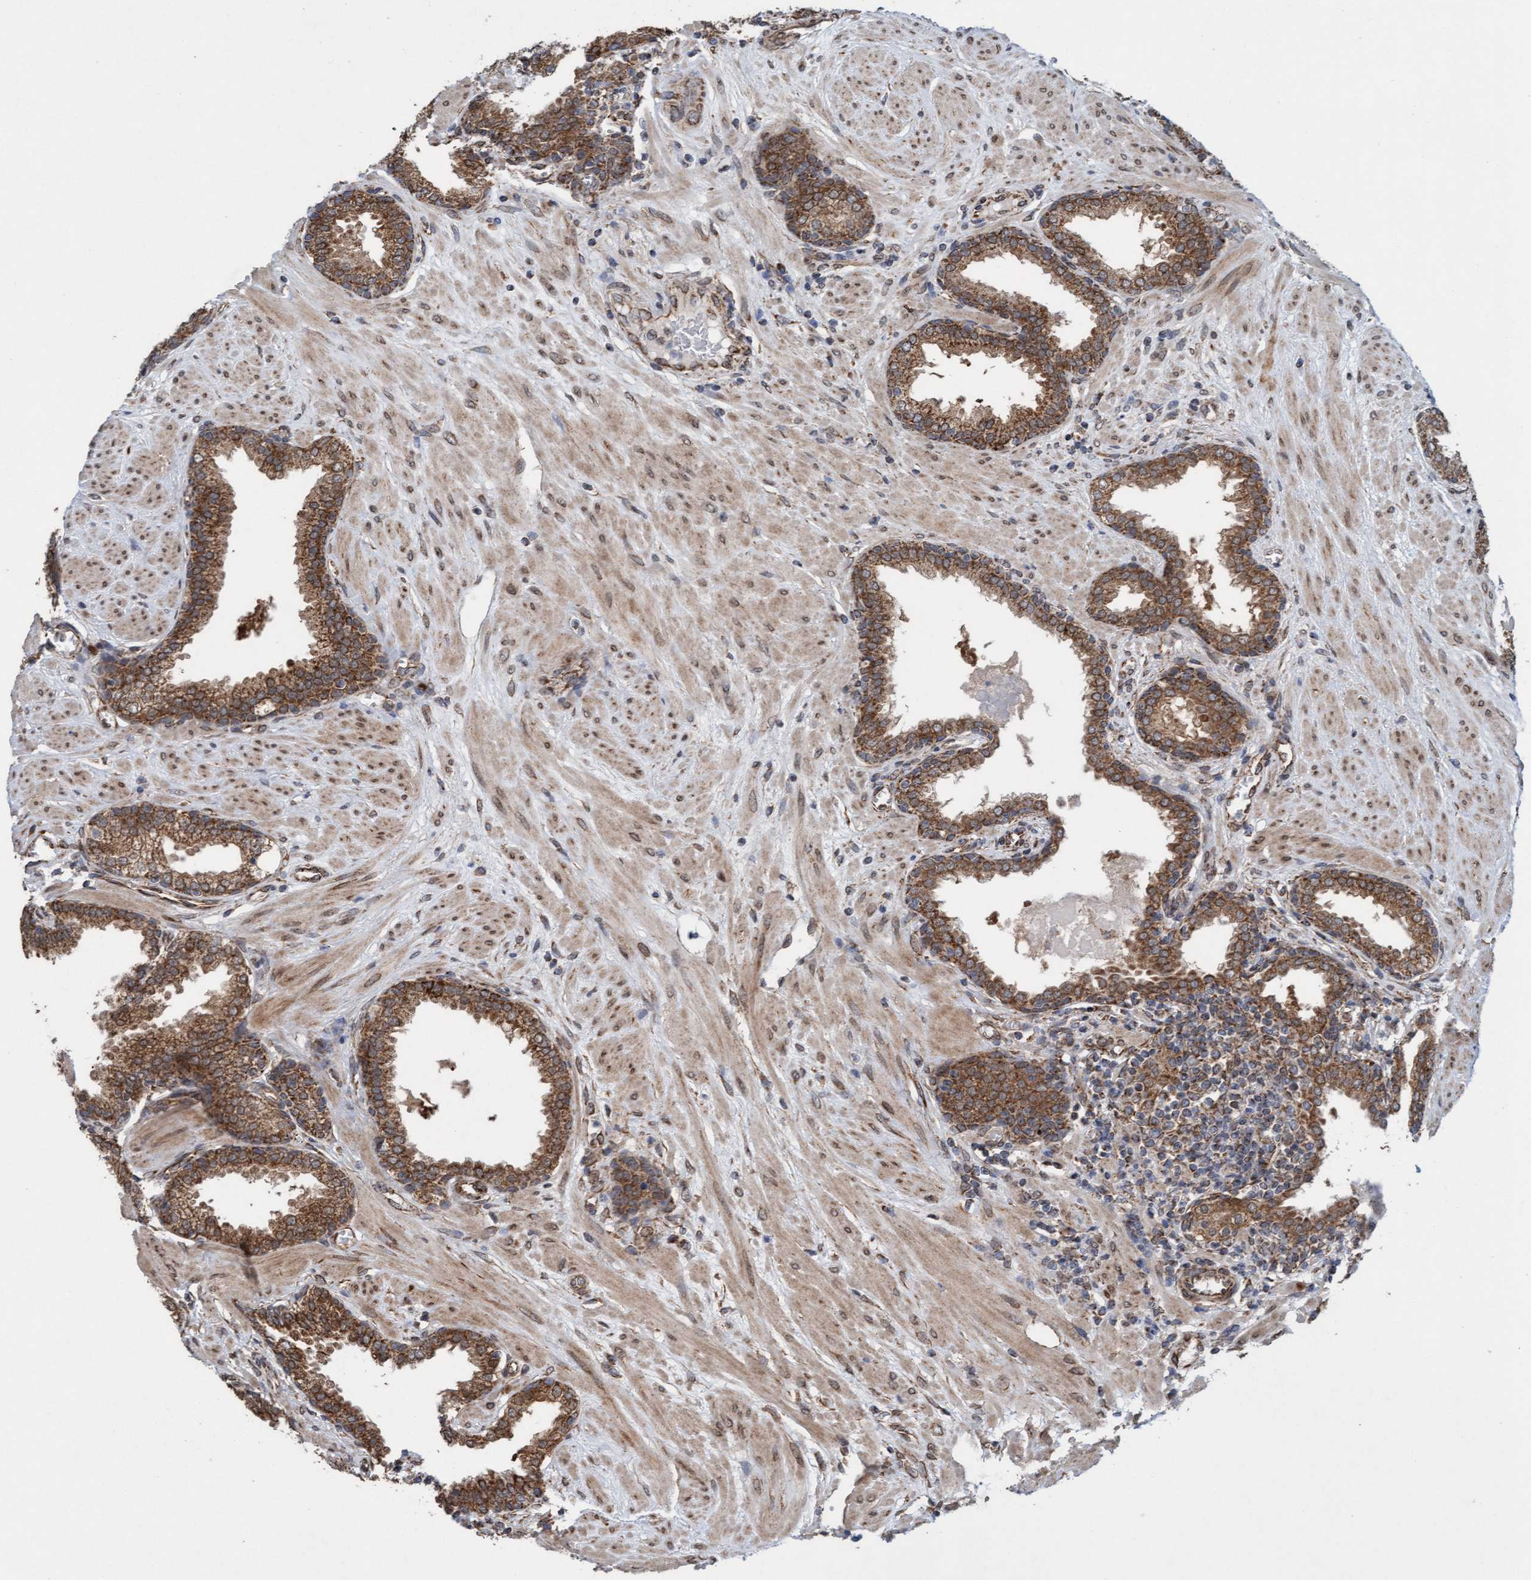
{"staining": {"intensity": "moderate", "quantity": ">75%", "location": "cytoplasmic/membranous"}, "tissue": "prostate", "cell_type": "Glandular cells", "image_type": "normal", "snomed": [{"axis": "morphology", "description": "Normal tissue, NOS"}, {"axis": "topography", "description": "Prostate"}], "caption": "Immunohistochemical staining of normal human prostate reveals moderate cytoplasmic/membranous protein staining in approximately >75% of glandular cells.", "gene": "MRPS23", "patient": {"sex": "male", "age": 51}}